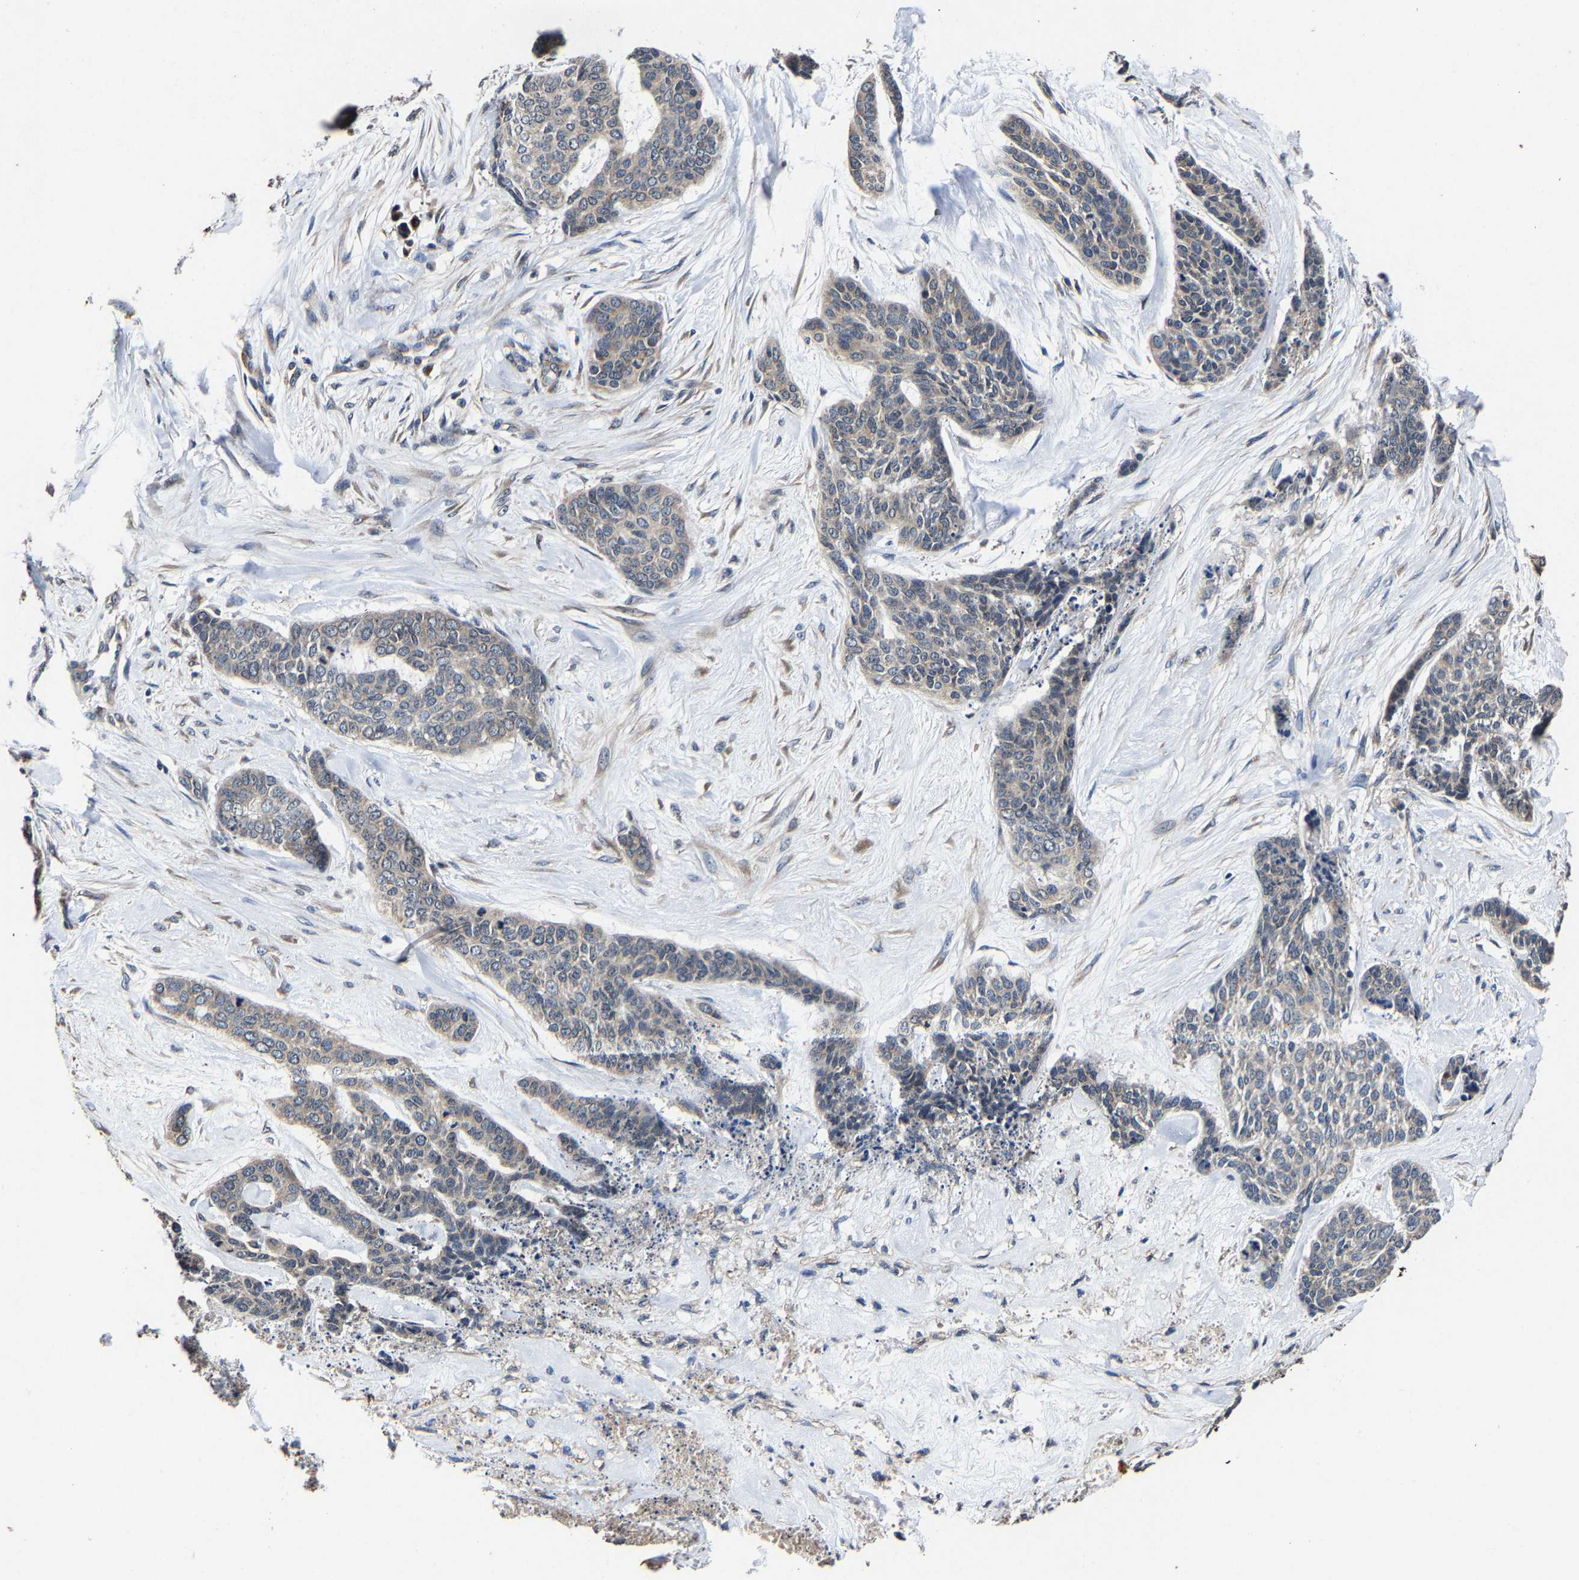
{"staining": {"intensity": "negative", "quantity": "none", "location": "none"}, "tissue": "skin cancer", "cell_type": "Tumor cells", "image_type": "cancer", "snomed": [{"axis": "morphology", "description": "Basal cell carcinoma"}, {"axis": "topography", "description": "Skin"}], "caption": "A micrograph of basal cell carcinoma (skin) stained for a protein exhibits no brown staining in tumor cells.", "gene": "EBAG9", "patient": {"sex": "female", "age": 64}}